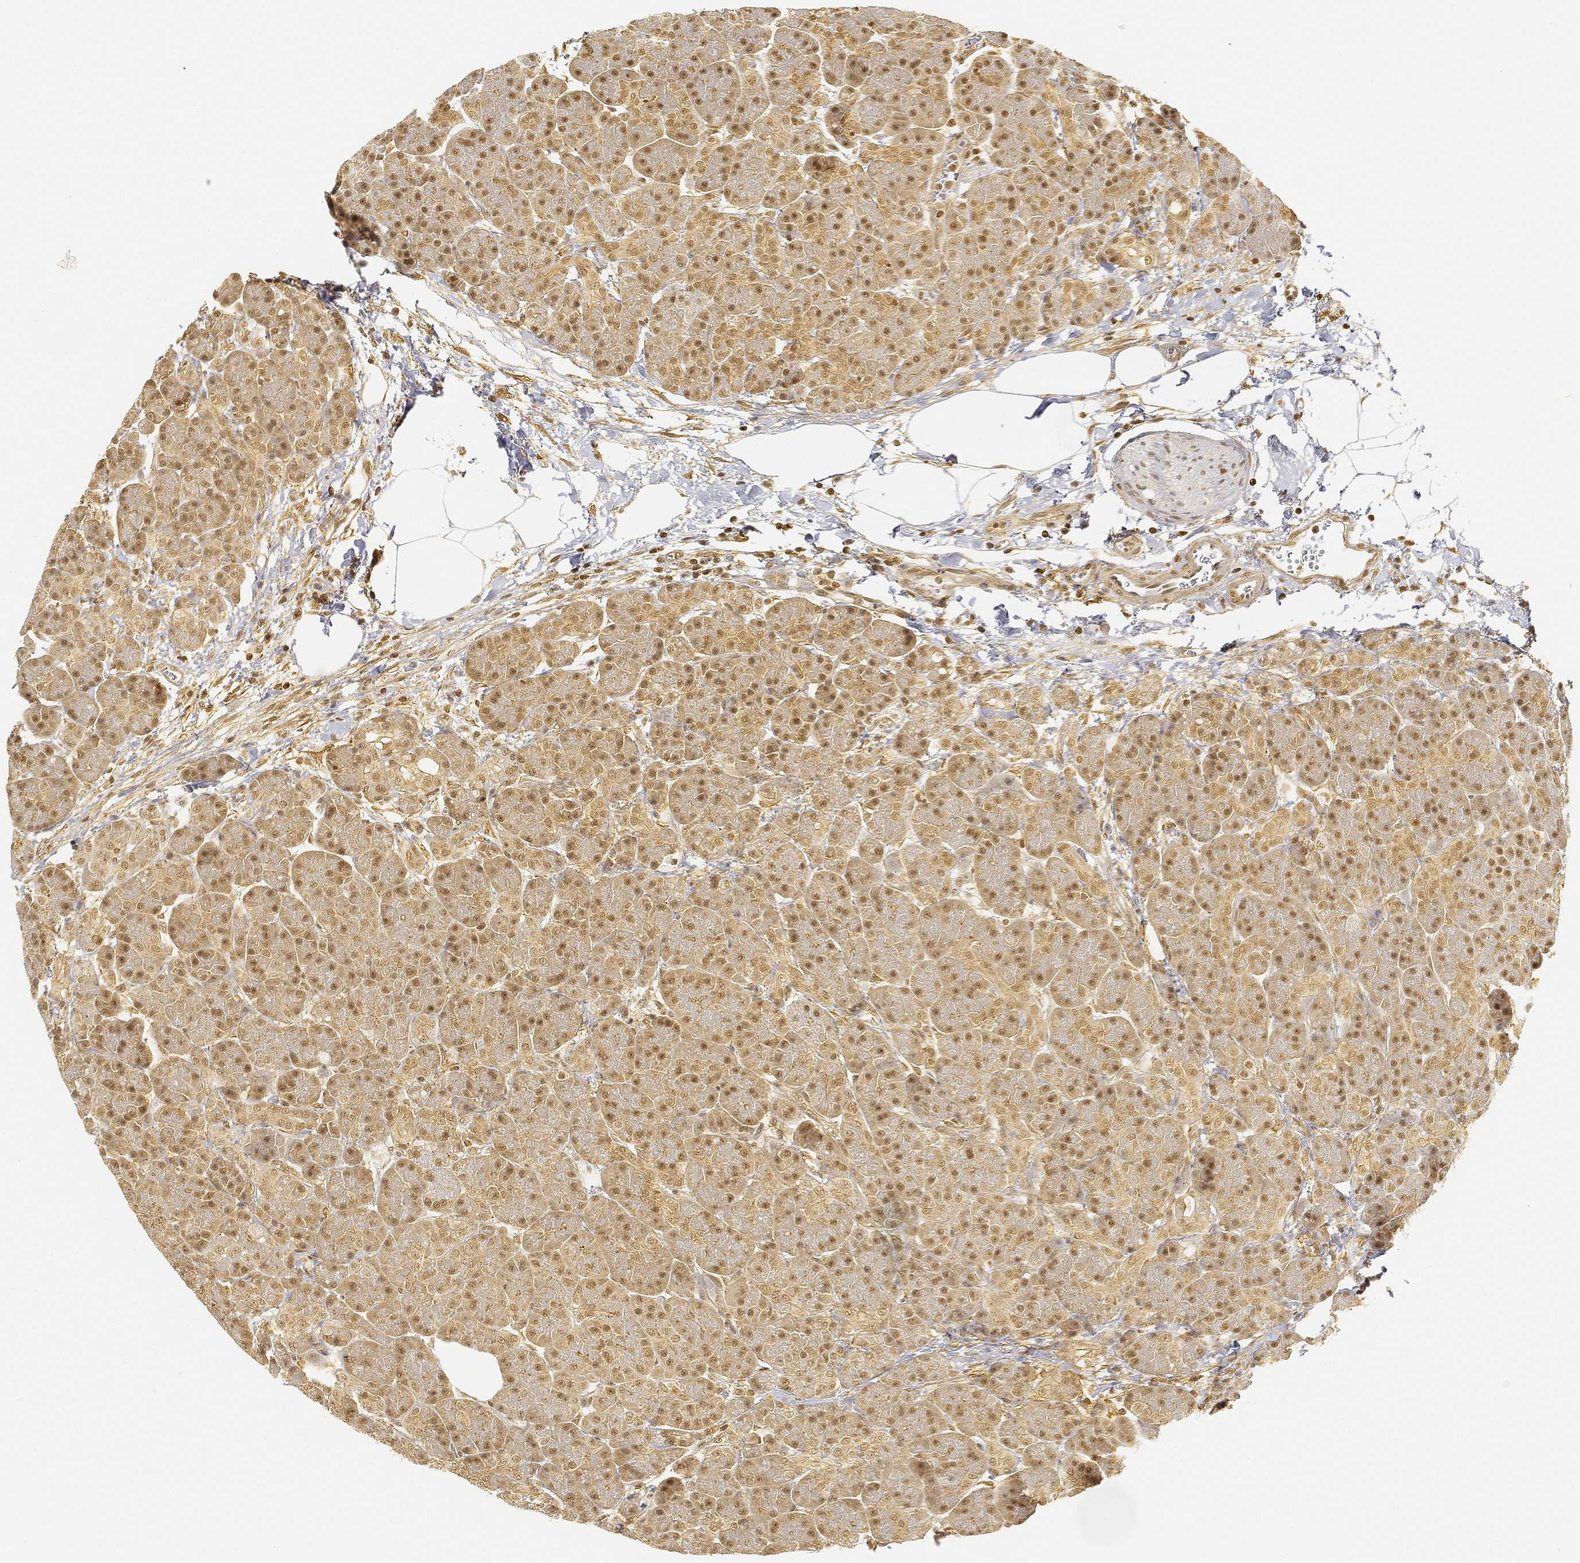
{"staining": {"intensity": "moderate", "quantity": ">75%", "location": "nuclear"}, "tissue": "pancreas", "cell_type": "Exocrine glandular cells", "image_type": "normal", "snomed": [{"axis": "morphology", "description": "Normal tissue, NOS"}, {"axis": "topography", "description": "Pancreas"}], "caption": "Pancreas stained with immunohistochemistry reveals moderate nuclear staining in about >75% of exocrine glandular cells.", "gene": "RSRC2", "patient": {"sex": "female", "age": 63}}